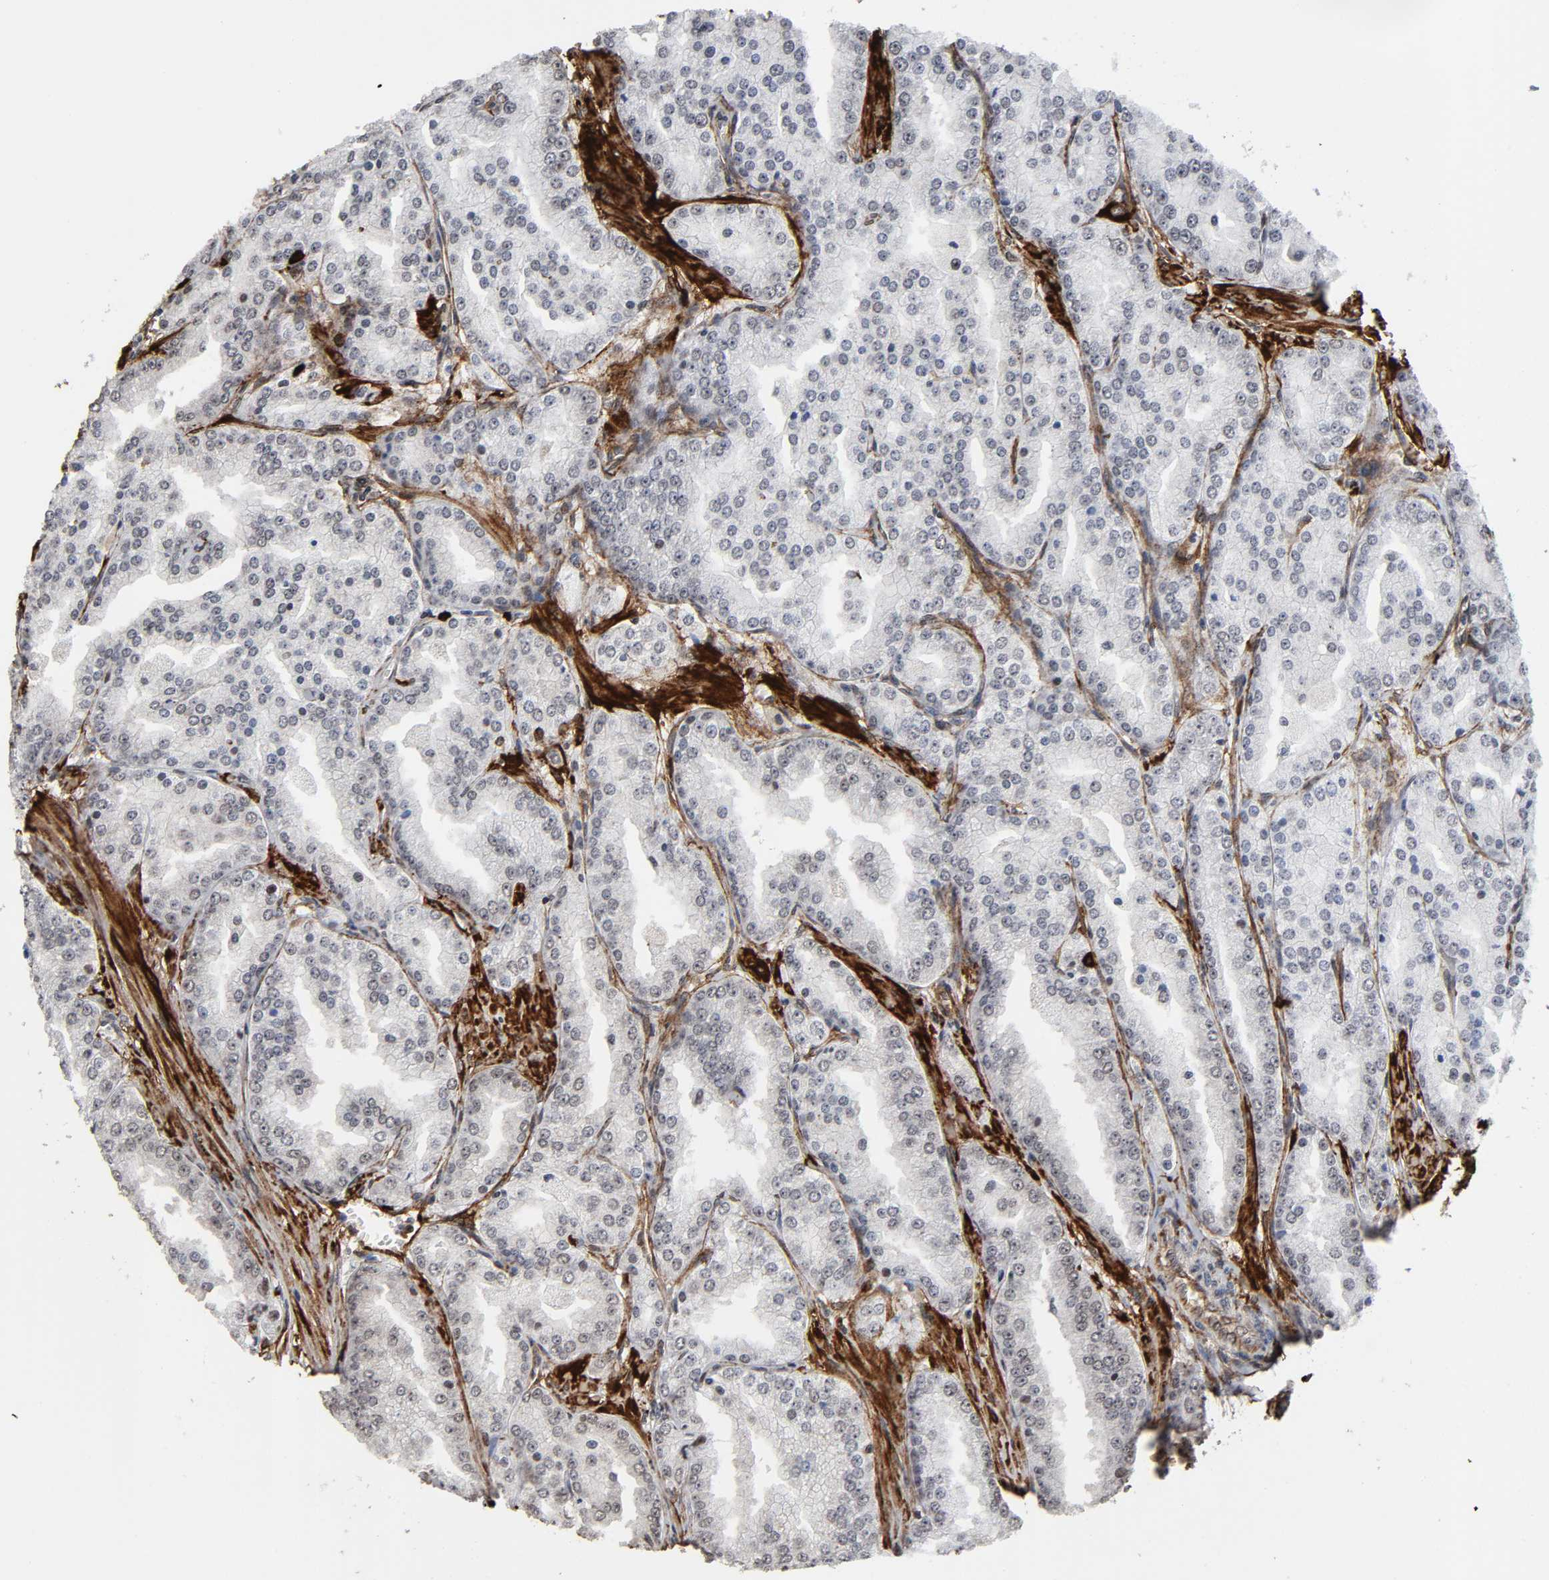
{"staining": {"intensity": "weak", "quantity": "<25%", "location": "cytoplasmic/membranous,nuclear"}, "tissue": "prostate cancer", "cell_type": "Tumor cells", "image_type": "cancer", "snomed": [{"axis": "morphology", "description": "Adenocarcinoma, High grade"}, {"axis": "topography", "description": "Prostate"}], "caption": "A photomicrograph of prostate cancer (high-grade adenocarcinoma) stained for a protein shows no brown staining in tumor cells. (DAB immunohistochemistry visualized using brightfield microscopy, high magnification).", "gene": "AHNAK2", "patient": {"sex": "male", "age": 61}}